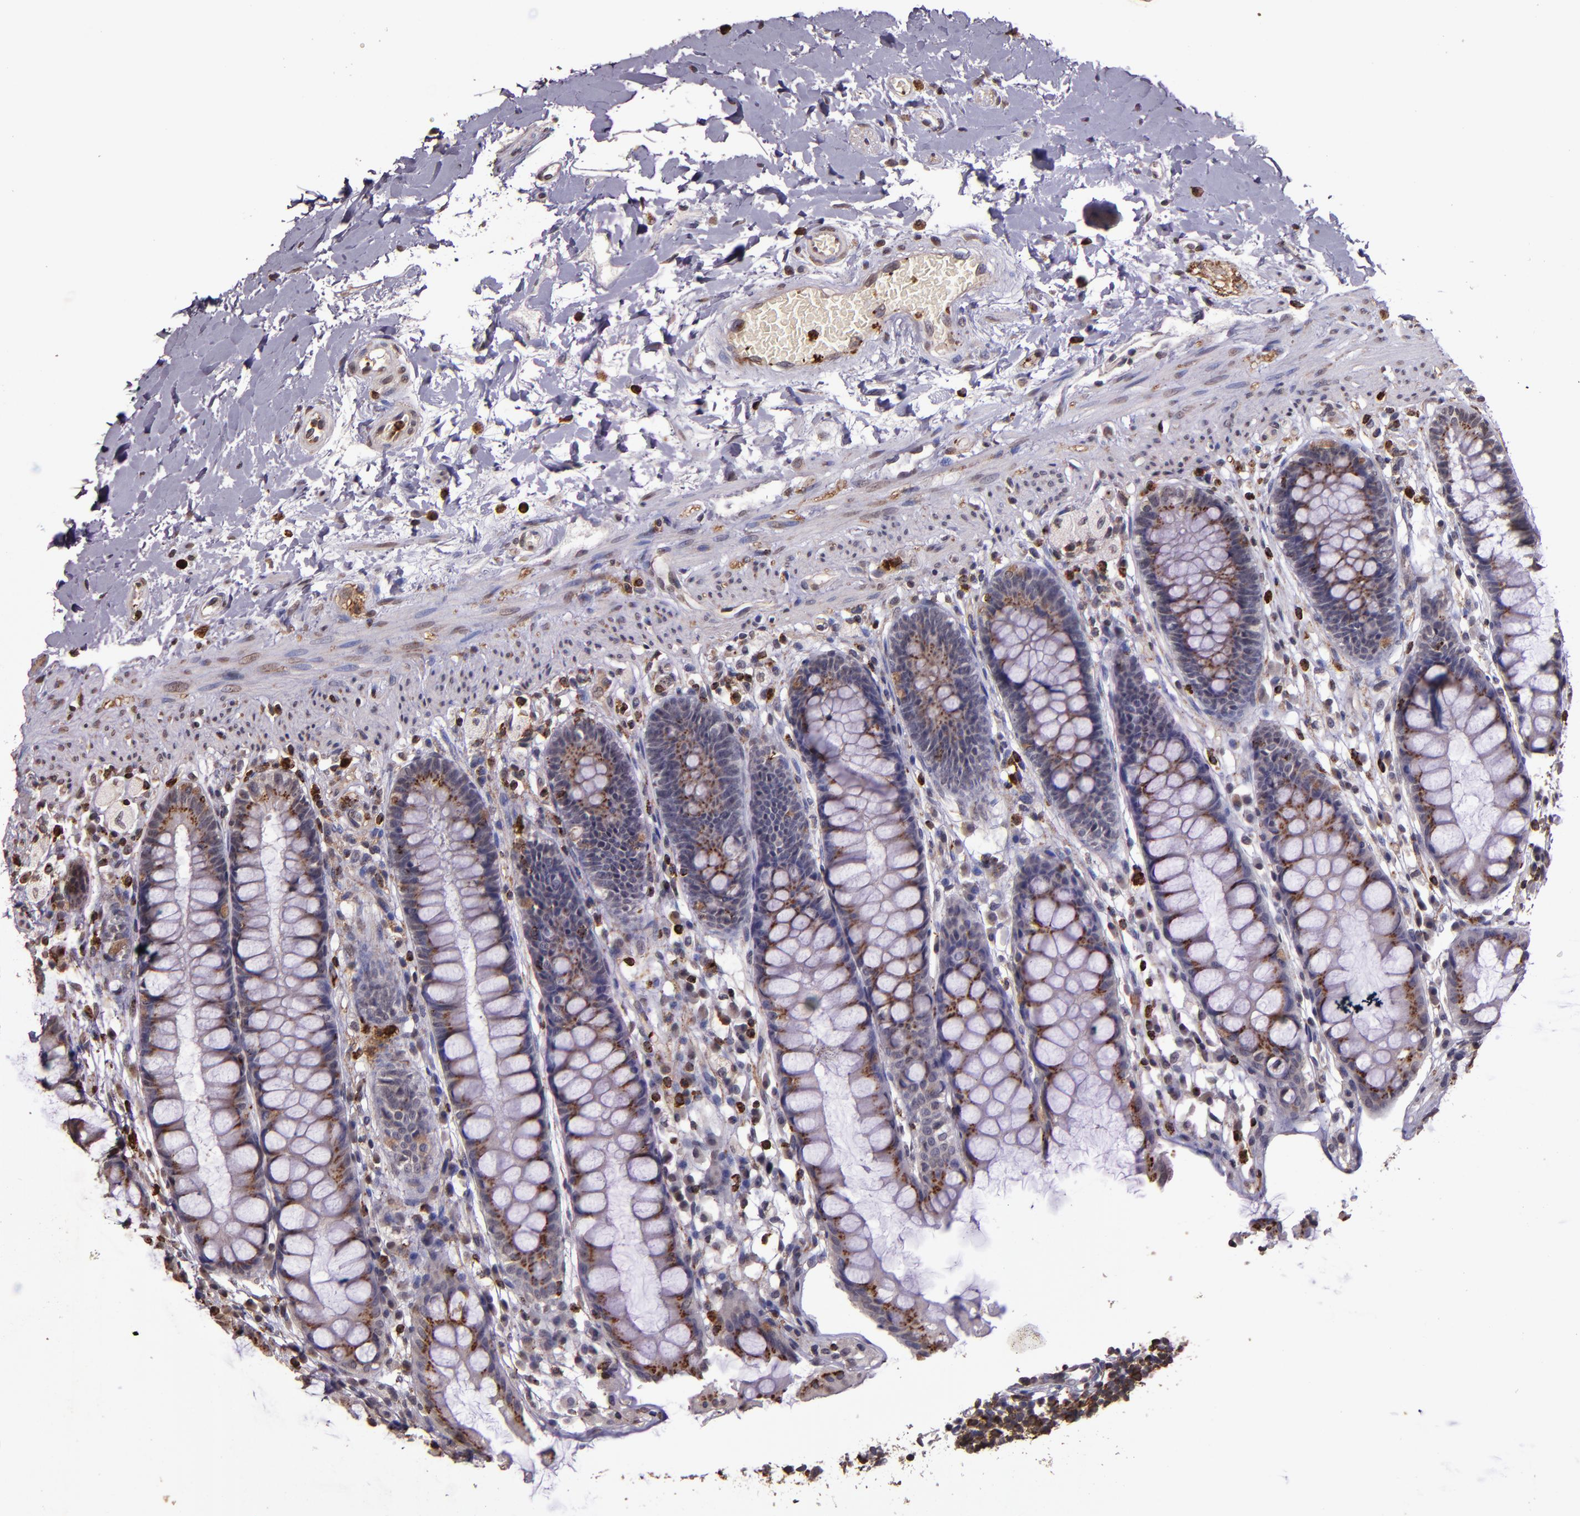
{"staining": {"intensity": "moderate", "quantity": "25%-75%", "location": "cytoplasmic/membranous"}, "tissue": "rectum", "cell_type": "Glandular cells", "image_type": "normal", "snomed": [{"axis": "morphology", "description": "Normal tissue, NOS"}, {"axis": "topography", "description": "Rectum"}], "caption": "Rectum stained for a protein shows moderate cytoplasmic/membranous positivity in glandular cells. Nuclei are stained in blue.", "gene": "SLC2A3", "patient": {"sex": "female", "age": 46}}